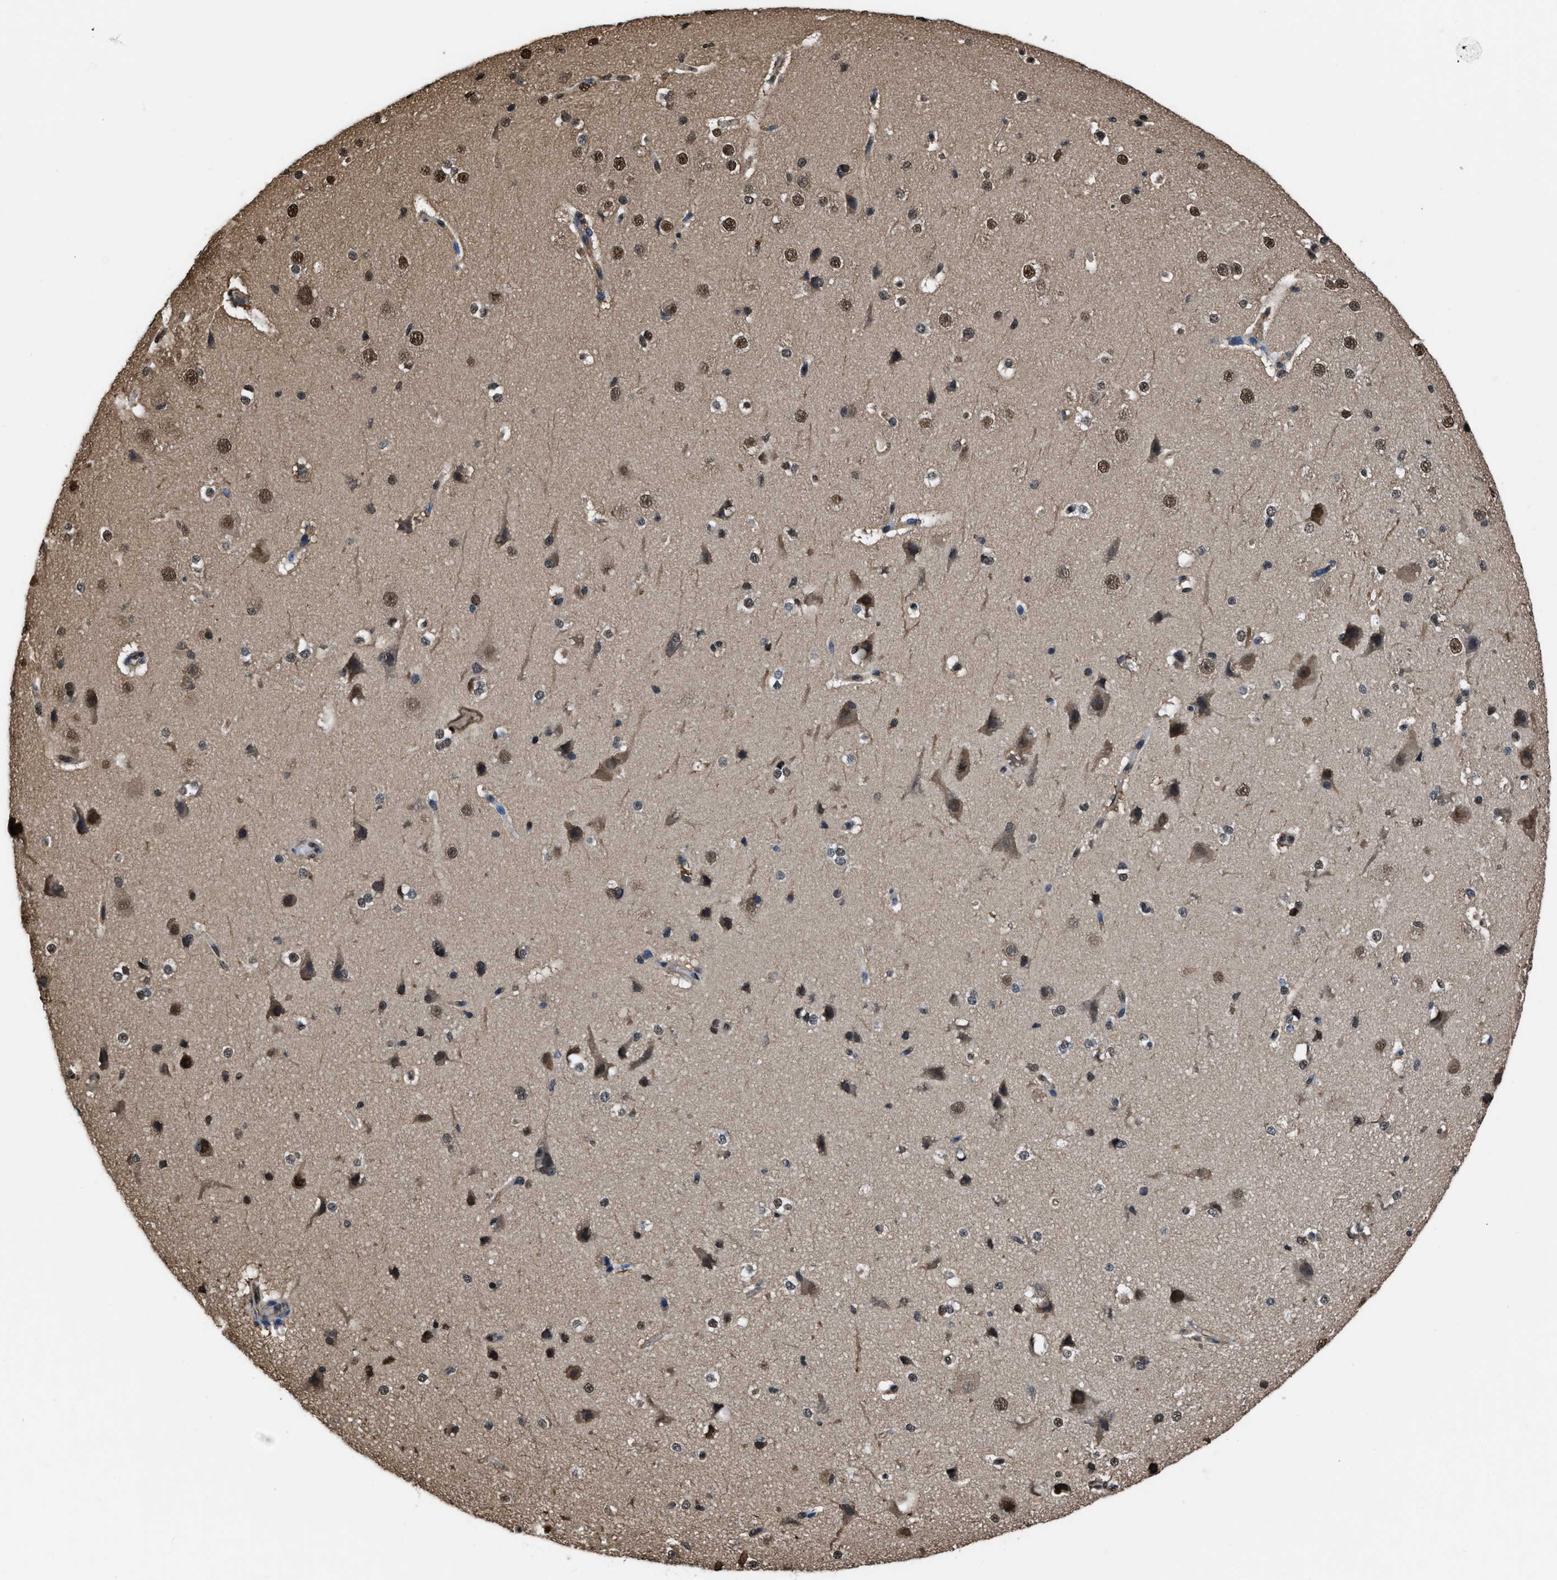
{"staining": {"intensity": "moderate", "quantity": ">75%", "location": "cytoplasmic/membranous,nuclear"}, "tissue": "cerebral cortex", "cell_type": "Endothelial cells", "image_type": "normal", "snomed": [{"axis": "morphology", "description": "Normal tissue, NOS"}, {"axis": "morphology", "description": "Developmental malformation"}, {"axis": "topography", "description": "Cerebral cortex"}], "caption": "Endothelial cells reveal moderate cytoplasmic/membranous,nuclear staining in about >75% of cells in unremarkable cerebral cortex.", "gene": "FNTA", "patient": {"sex": "female", "age": 30}}